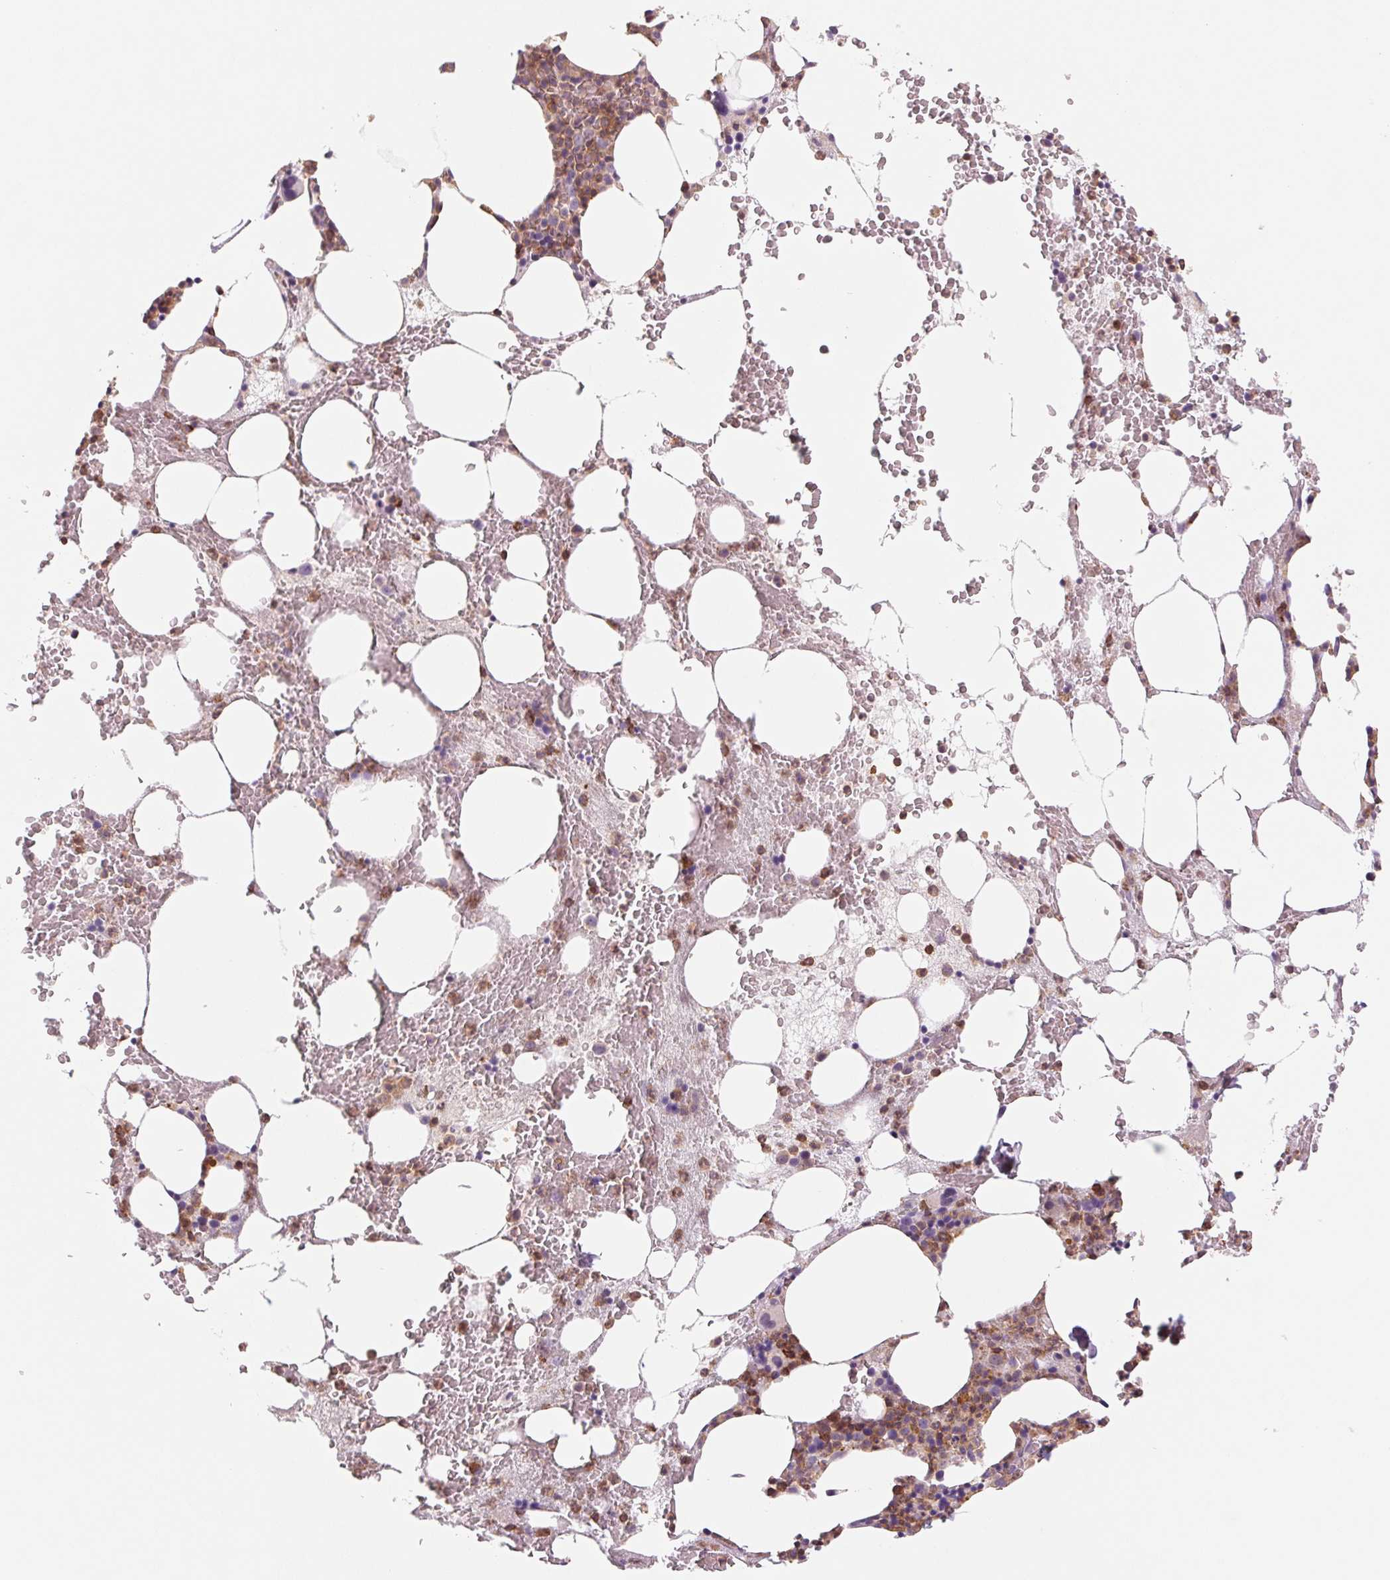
{"staining": {"intensity": "moderate", "quantity": "25%-75%", "location": "cytoplasmic/membranous"}, "tissue": "bone marrow", "cell_type": "Hematopoietic cells", "image_type": "normal", "snomed": [{"axis": "morphology", "description": "Normal tissue, NOS"}, {"axis": "topography", "description": "Bone marrow"}], "caption": "IHC of normal bone marrow shows medium levels of moderate cytoplasmic/membranous expression in approximately 25%-75% of hematopoietic cells.", "gene": "KIF26A", "patient": {"sex": "male", "age": 89}}